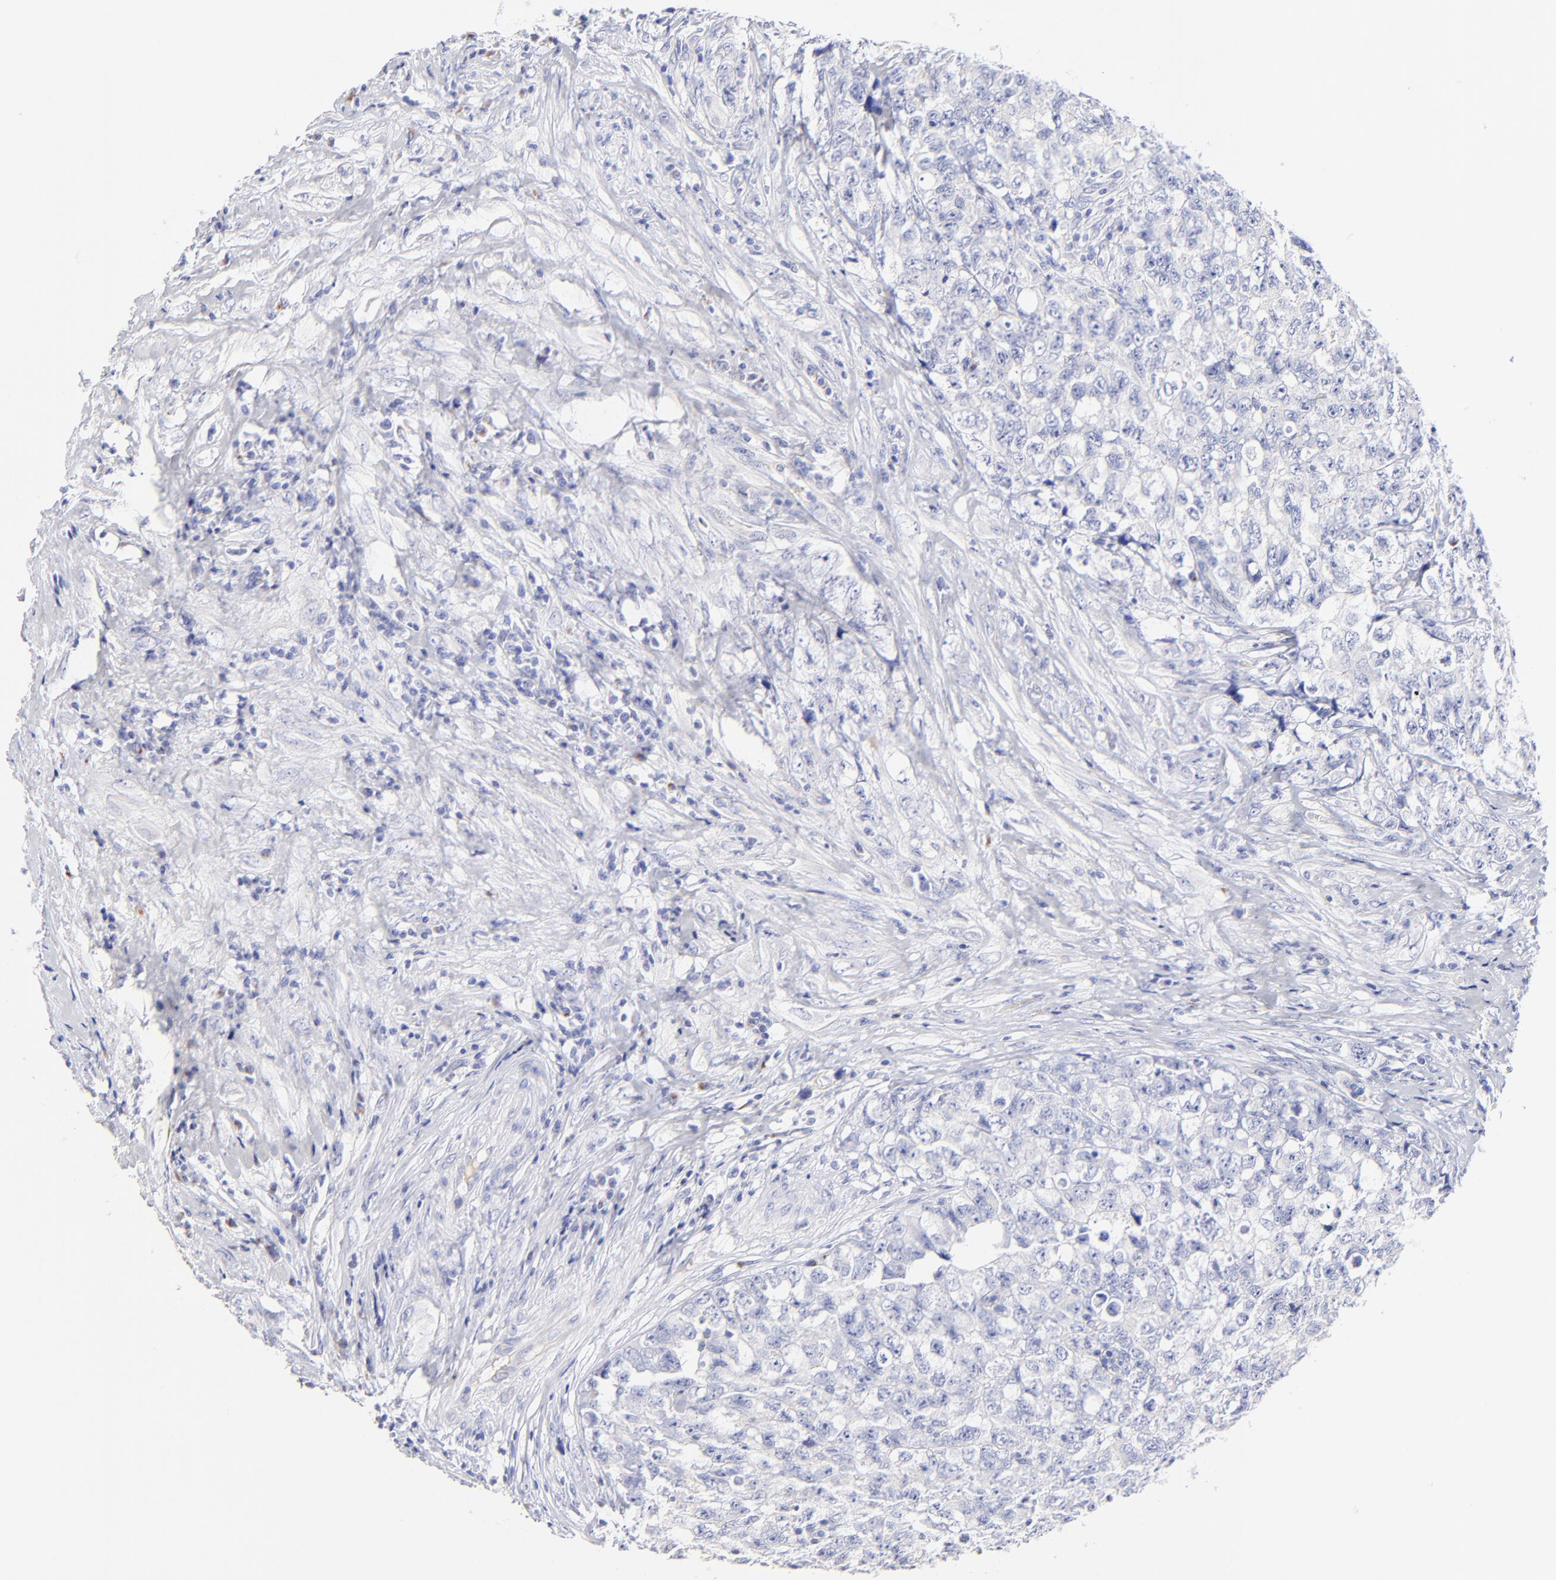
{"staining": {"intensity": "negative", "quantity": "none", "location": "none"}, "tissue": "testis cancer", "cell_type": "Tumor cells", "image_type": "cancer", "snomed": [{"axis": "morphology", "description": "Carcinoma, Embryonal, NOS"}, {"axis": "topography", "description": "Testis"}], "caption": "IHC of testis cancer displays no staining in tumor cells.", "gene": "ASB9", "patient": {"sex": "male", "age": 31}}